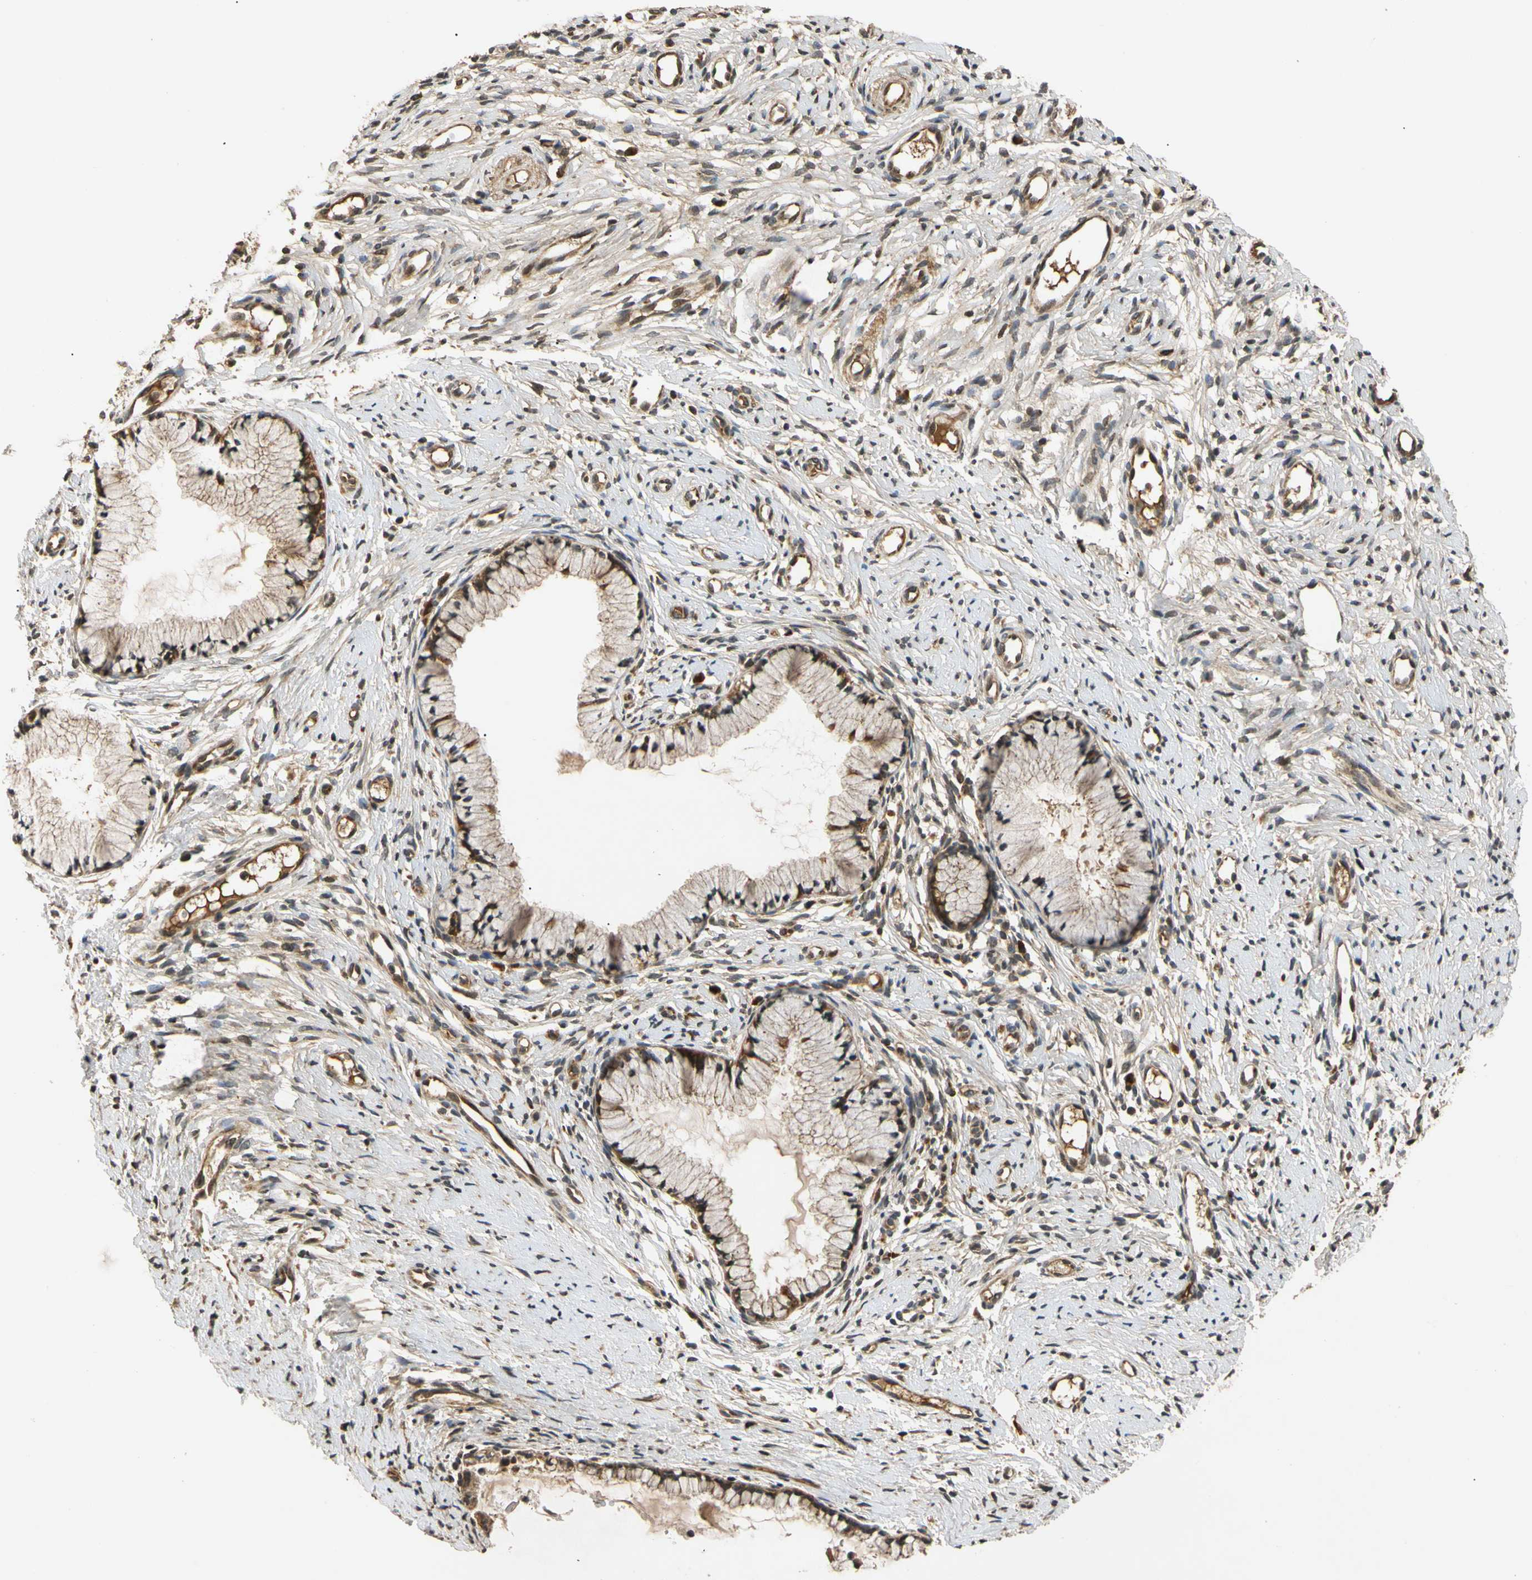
{"staining": {"intensity": "moderate", "quantity": "25%-75%", "location": "cytoplasmic/membranous,nuclear"}, "tissue": "cervix", "cell_type": "Glandular cells", "image_type": "normal", "snomed": [{"axis": "morphology", "description": "Normal tissue, NOS"}, {"axis": "topography", "description": "Cervix"}], "caption": "Glandular cells demonstrate moderate cytoplasmic/membranous,nuclear staining in approximately 25%-75% of cells in normal cervix.", "gene": "MRPS22", "patient": {"sex": "female", "age": 82}}